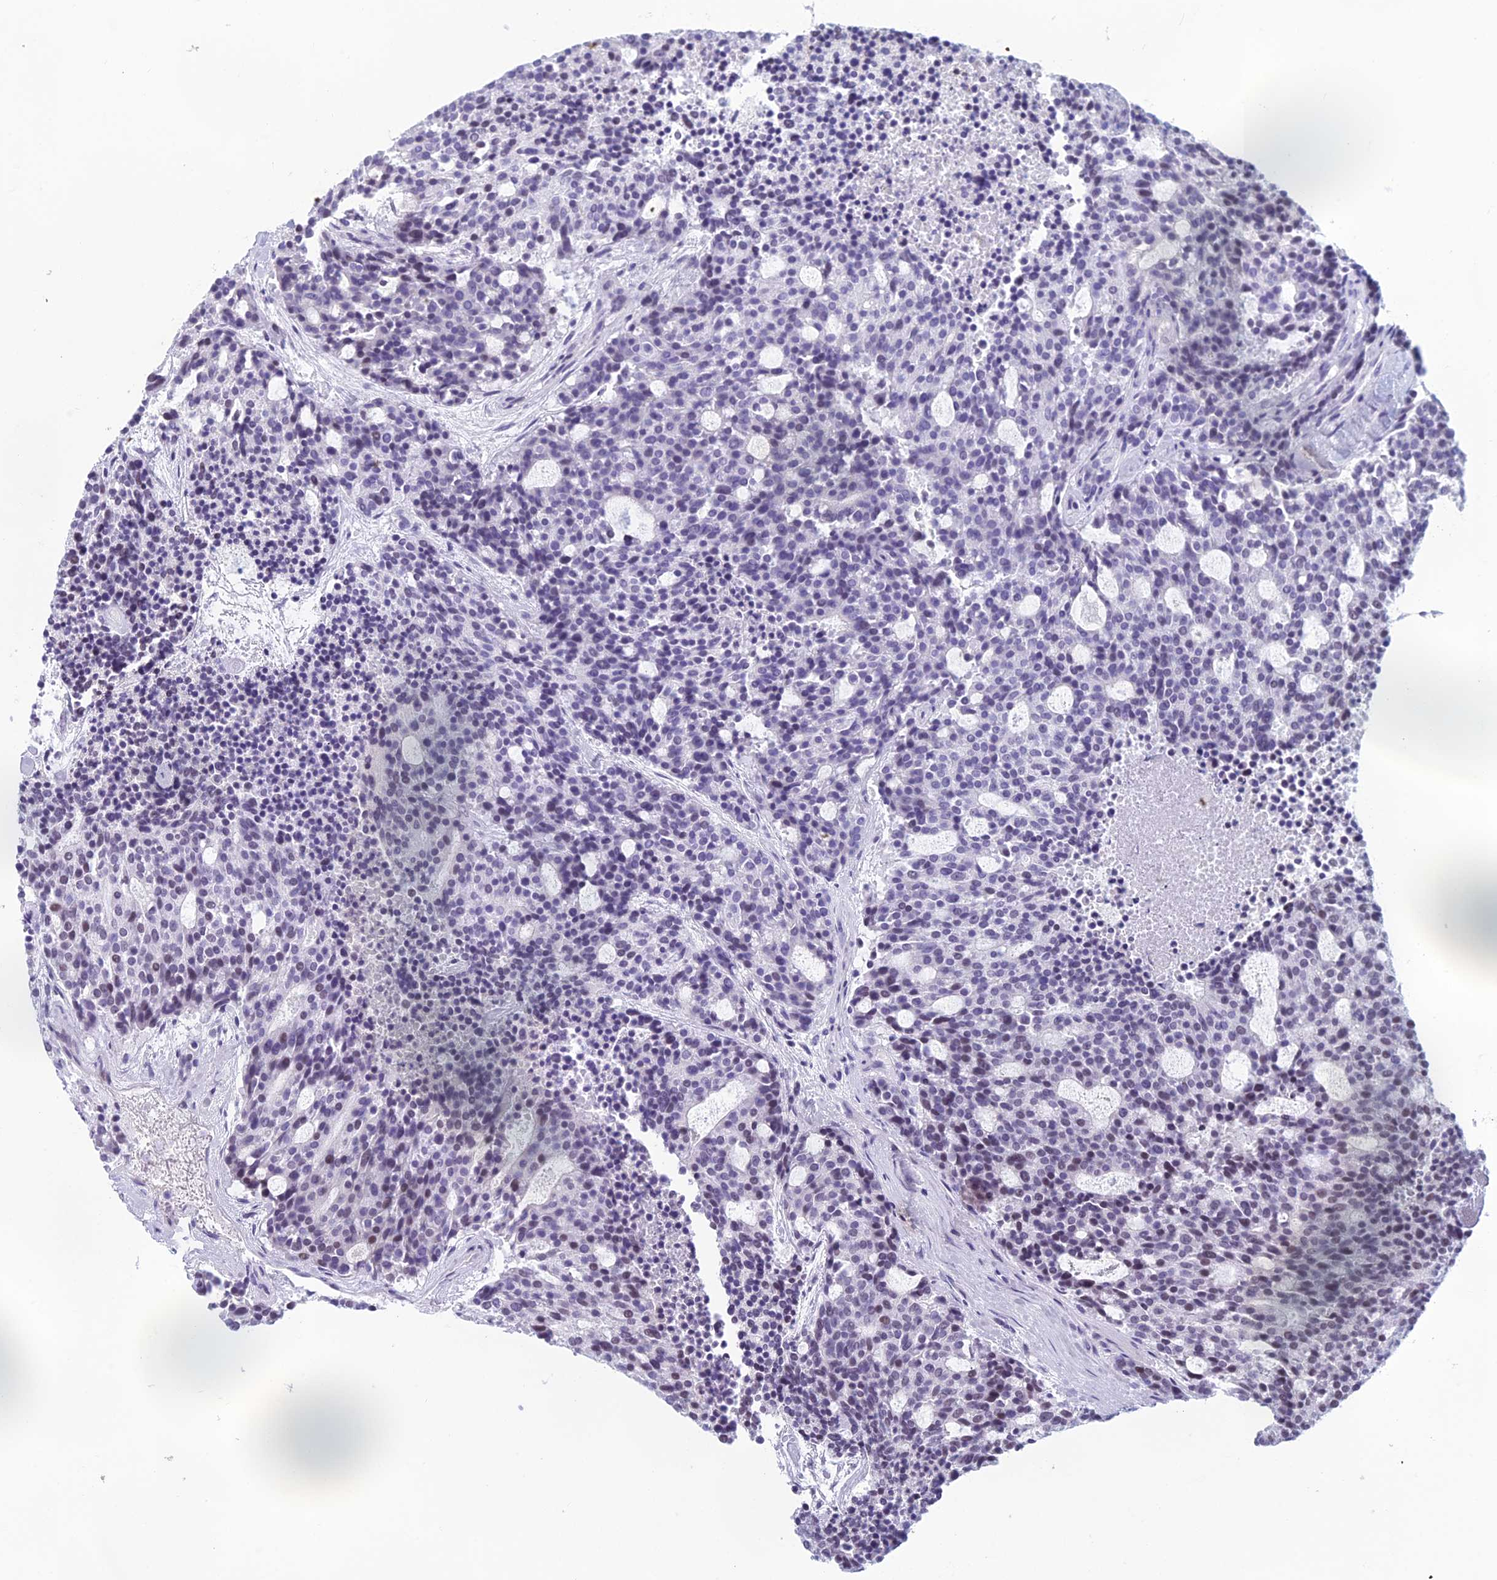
{"staining": {"intensity": "moderate", "quantity": "<25%", "location": "nuclear"}, "tissue": "carcinoid", "cell_type": "Tumor cells", "image_type": "cancer", "snomed": [{"axis": "morphology", "description": "Carcinoid, malignant, NOS"}, {"axis": "topography", "description": "Pancreas"}], "caption": "A low amount of moderate nuclear positivity is appreciated in approximately <25% of tumor cells in carcinoid tissue.", "gene": "RGS17", "patient": {"sex": "female", "age": 54}}